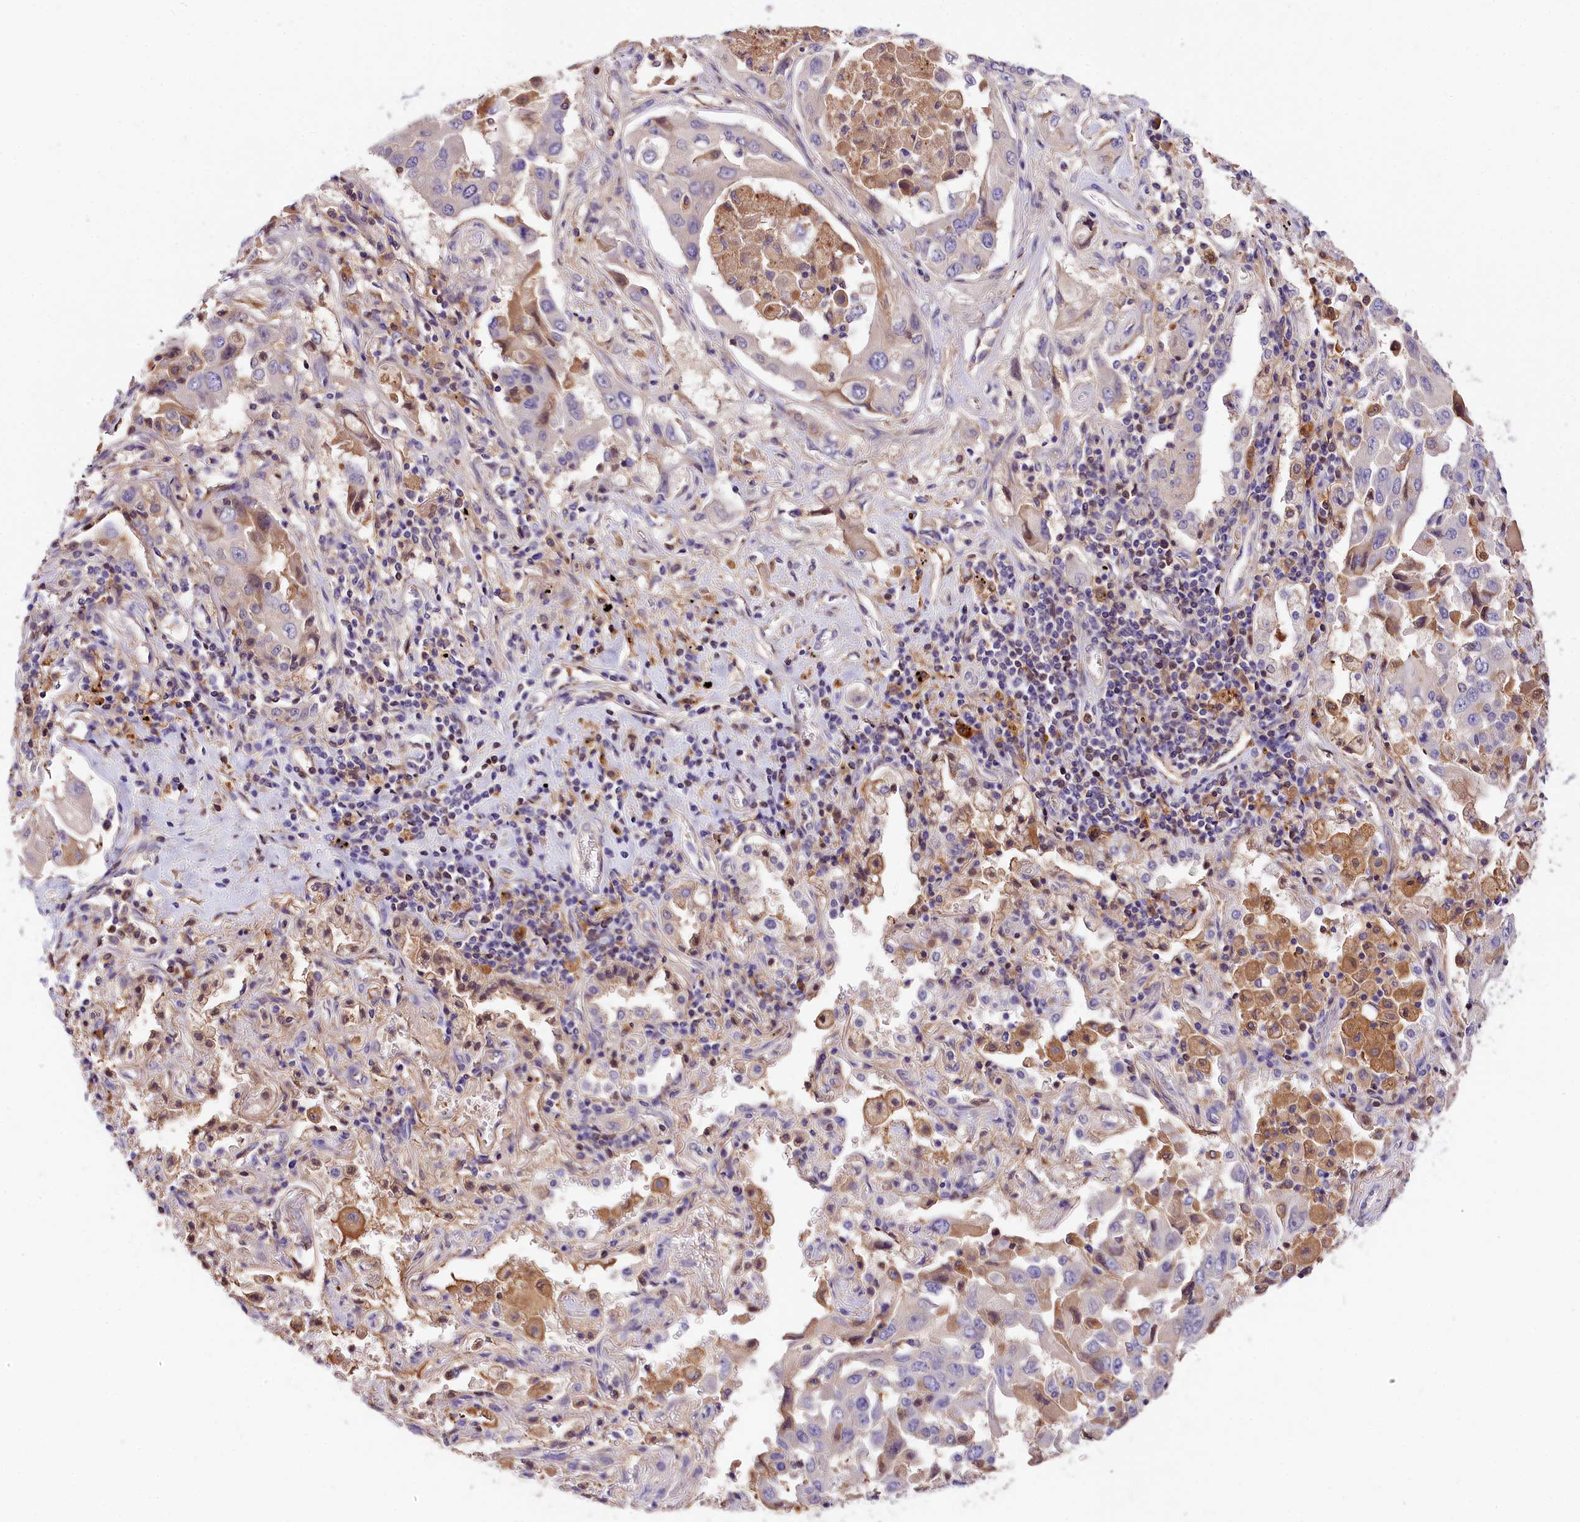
{"staining": {"intensity": "negative", "quantity": "none", "location": "none"}, "tissue": "lung cancer", "cell_type": "Tumor cells", "image_type": "cancer", "snomed": [{"axis": "morphology", "description": "Adenocarcinoma, NOS"}, {"axis": "topography", "description": "Lung"}], "caption": "There is no significant expression in tumor cells of adenocarcinoma (lung).", "gene": "ARMC6", "patient": {"sex": "female", "age": 65}}